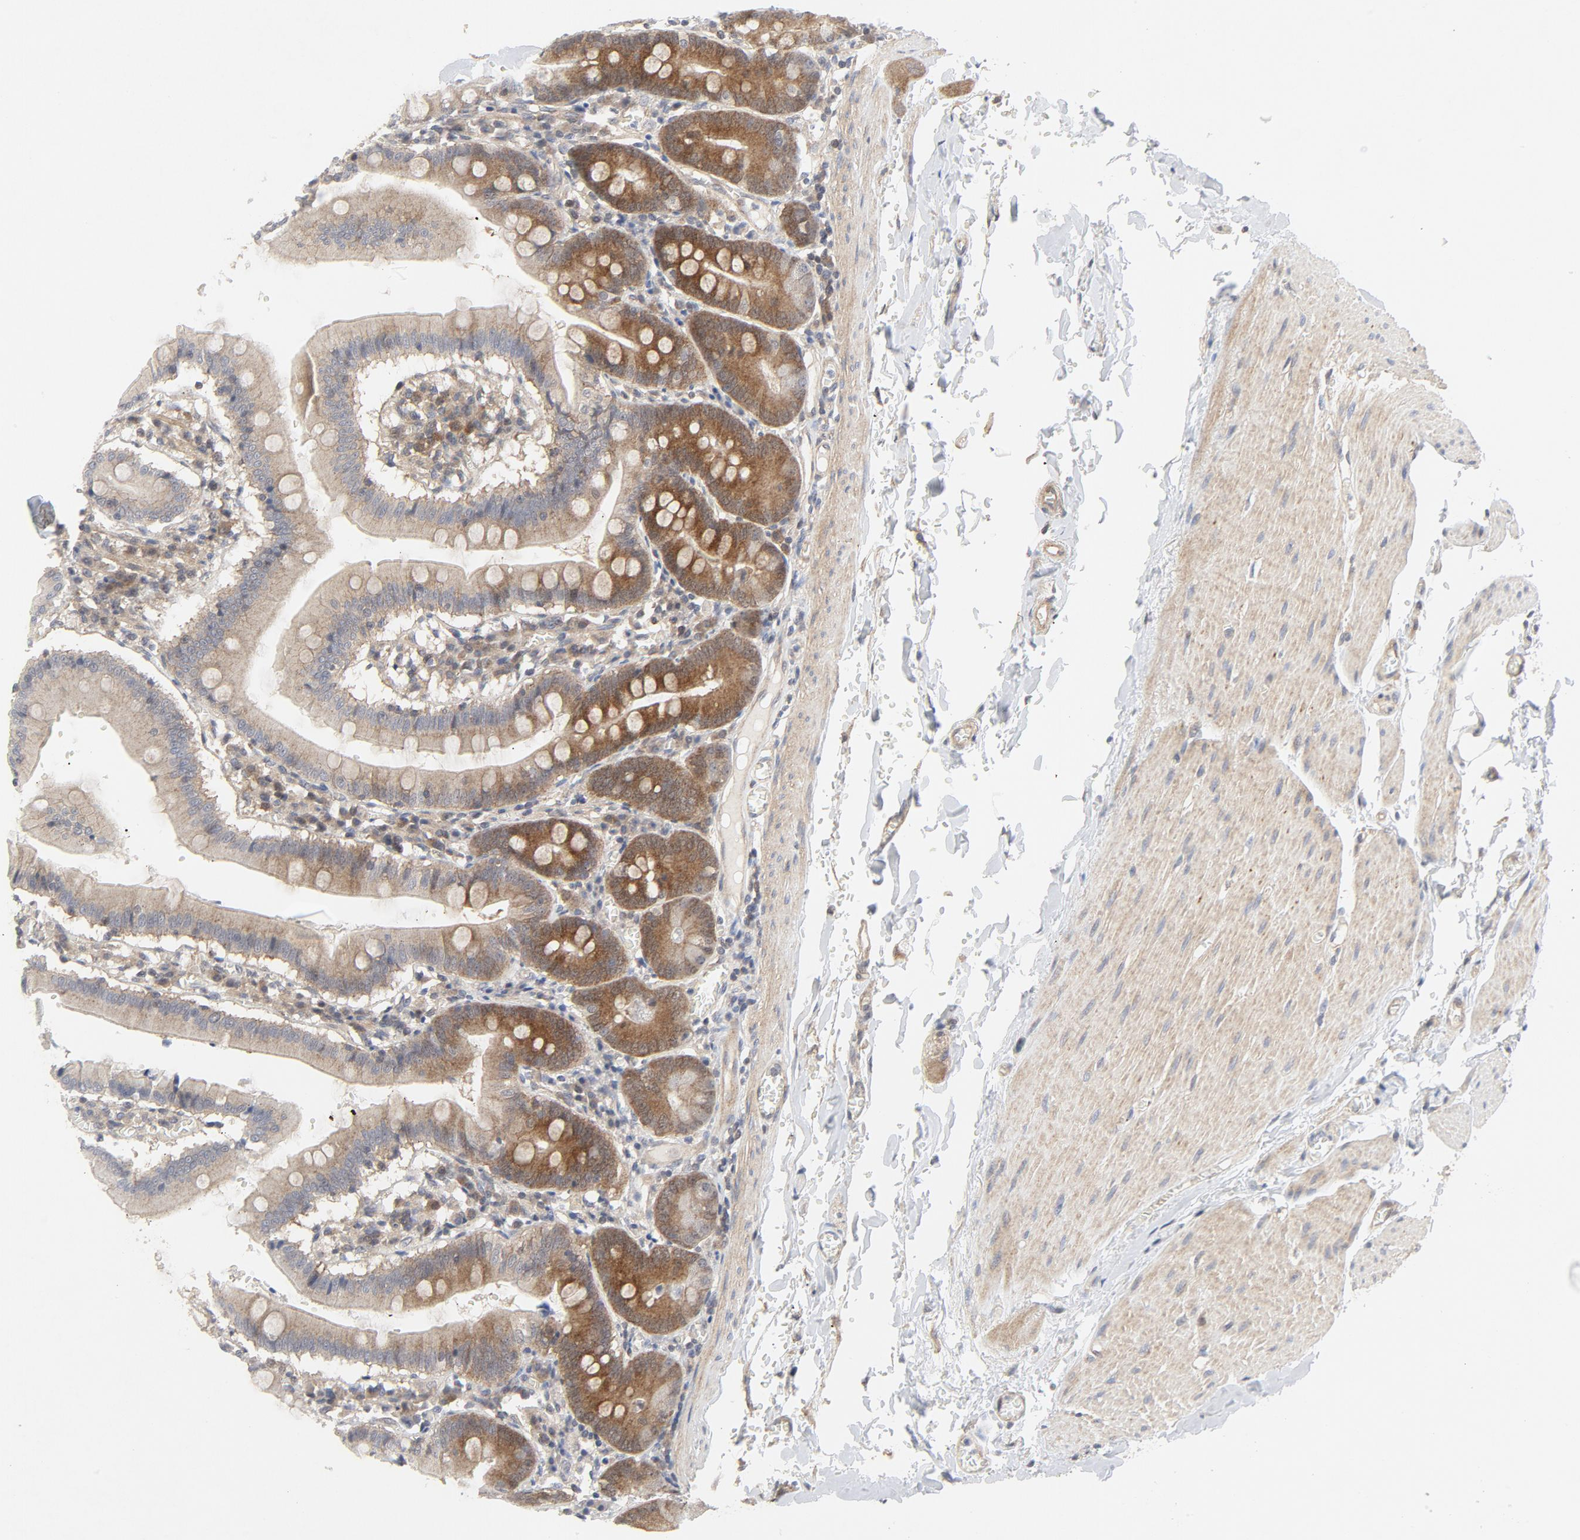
{"staining": {"intensity": "moderate", "quantity": ">75%", "location": "cytoplasmic/membranous"}, "tissue": "small intestine", "cell_type": "Glandular cells", "image_type": "normal", "snomed": [{"axis": "morphology", "description": "Normal tissue, NOS"}, {"axis": "topography", "description": "Small intestine"}], "caption": "Immunohistochemical staining of unremarkable small intestine demonstrates moderate cytoplasmic/membranous protein staining in approximately >75% of glandular cells.", "gene": "MAP2K7", "patient": {"sex": "male", "age": 71}}